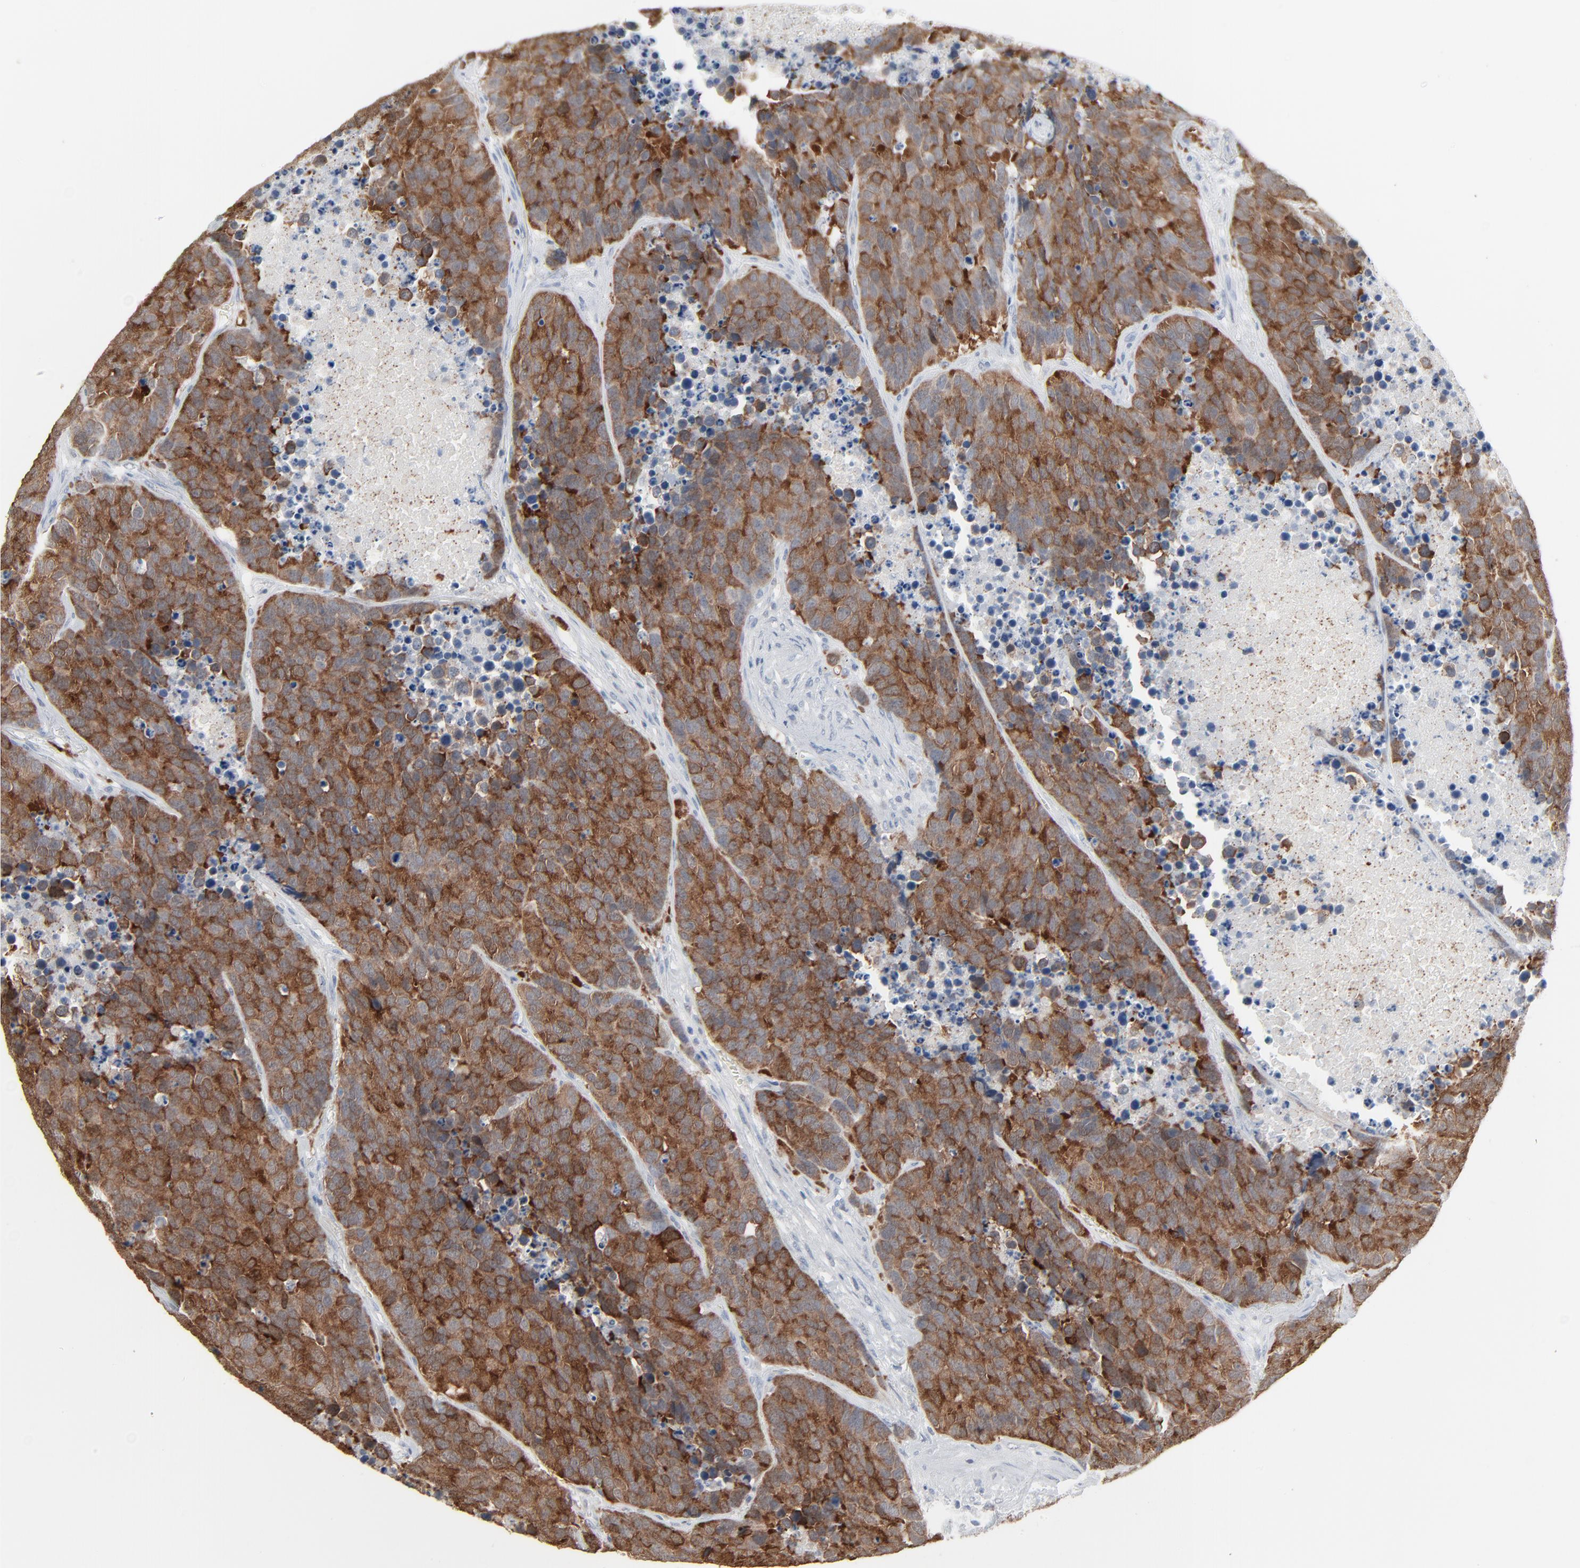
{"staining": {"intensity": "moderate", "quantity": ">75%", "location": "cytoplasmic/membranous"}, "tissue": "carcinoid", "cell_type": "Tumor cells", "image_type": "cancer", "snomed": [{"axis": "morphology", "description": "Carcinoid, malignant, NOS"}, {"axis": "topography", "description": "Lung"}], "caption": "Malignant carcinoid tissue reveals moderate cytoplasmic/membranous positivity in approximately >75% of tumor cells Immunohistochemistry stains the protein of interest in brown and the nuclei are stained blue.", "gene": "PHGDH", "patient": {"sex": "male", "age": 60}}